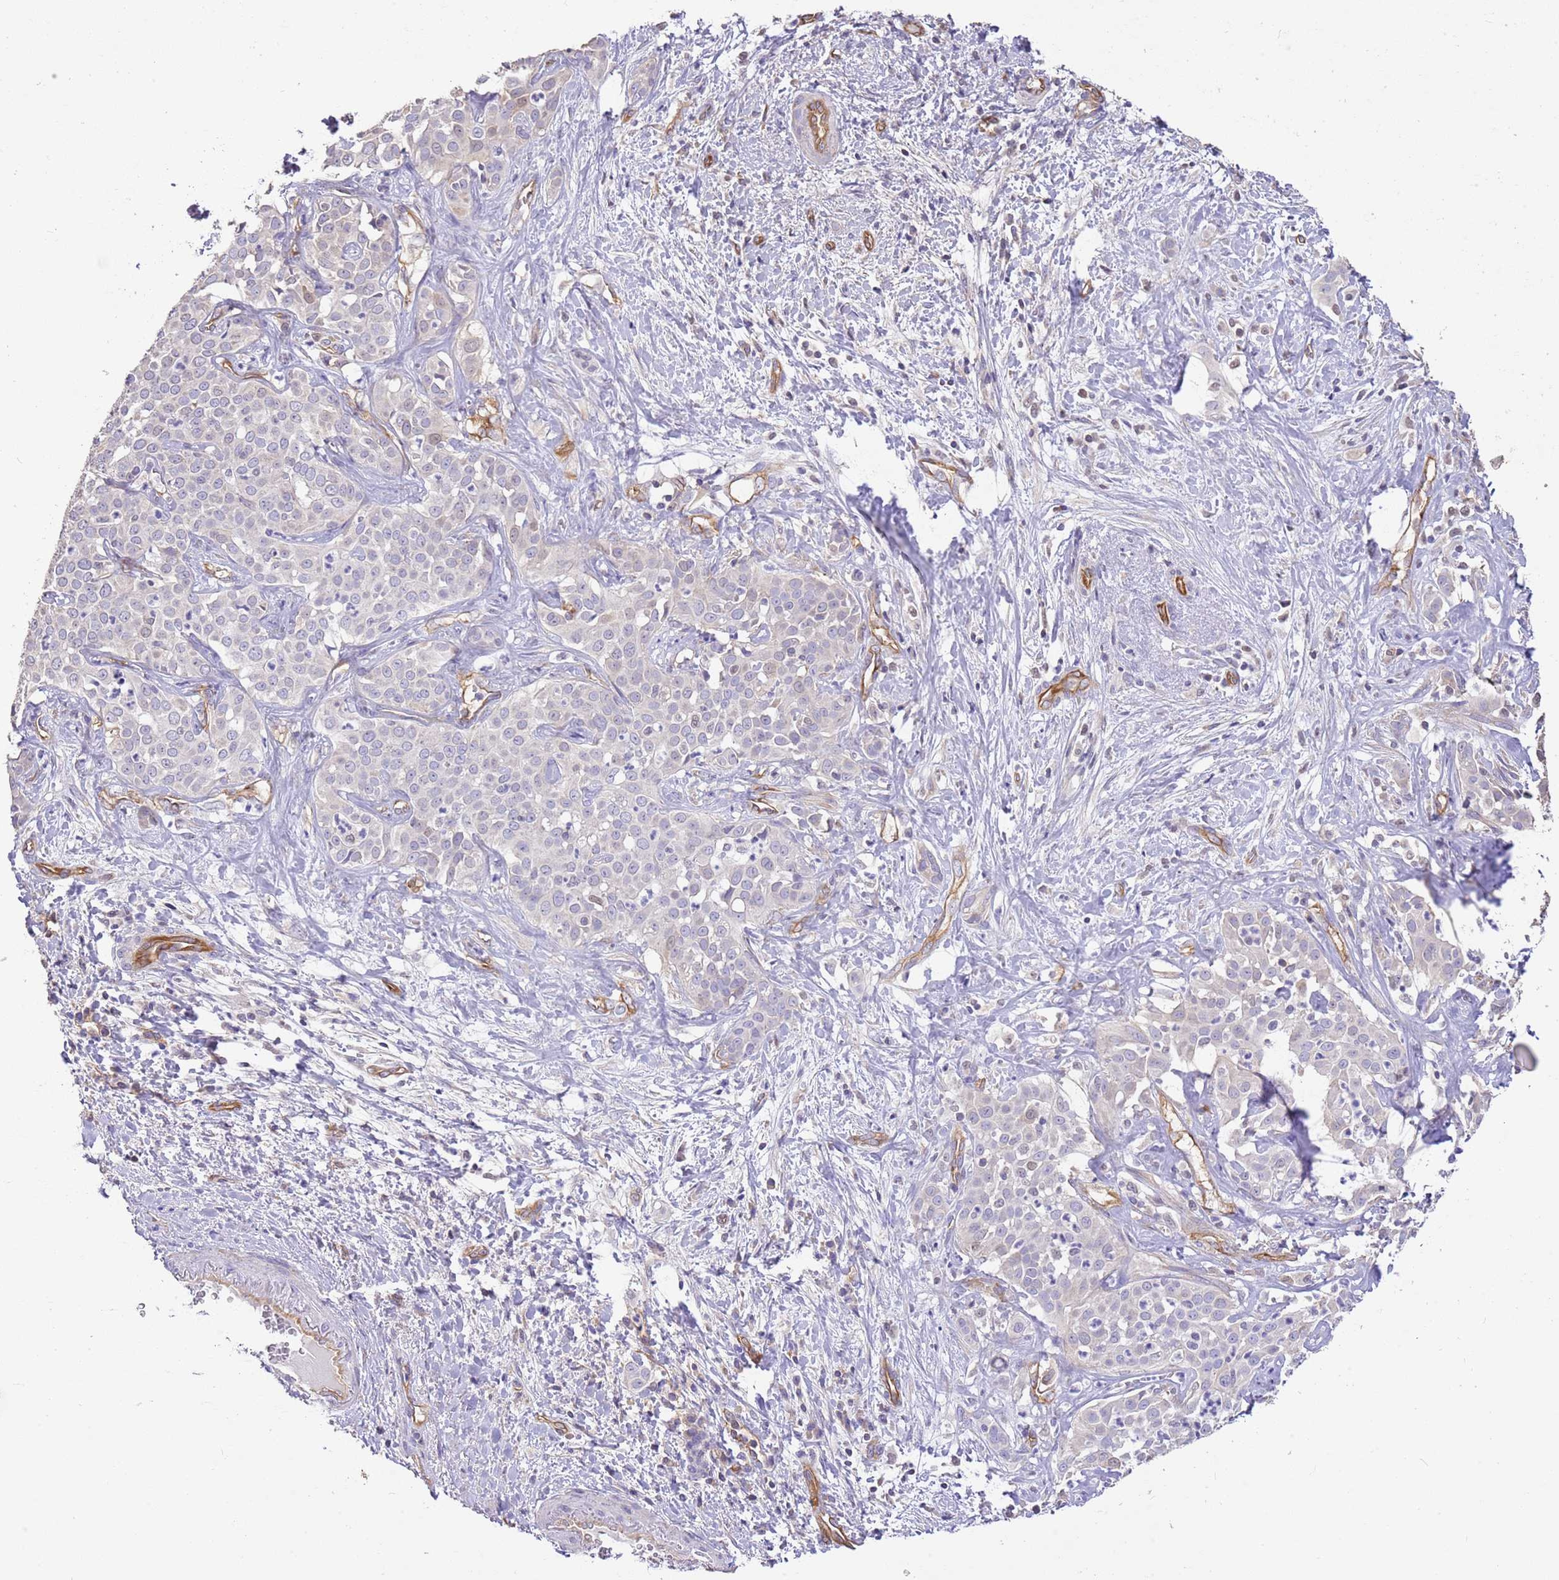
{"staining": {"intensity": "negative", "quantity": "none", "location": "none"}, "tissue": "liver cancer", "cell_type": "Tumor cells", "image_type": "cancer", "snomed": [{"axis": "morphology", "description": "Cholangiocarcinoma"}, {"axis": "topography", "description": "Liver"}], "caption": "Cholangiocarcinoma (liver) was stained to show a protein in brown. There is no significant positivity in tumor cells. The staining was performed using DAB (3,3'-diaminobenzidine) to visualize the protein expression in brown, while the nuclei were stained in blue with hematoxylin (Magnification: 20x).", "gene": "DOCK9", "patient": {"sex": "male", "age": 67}}